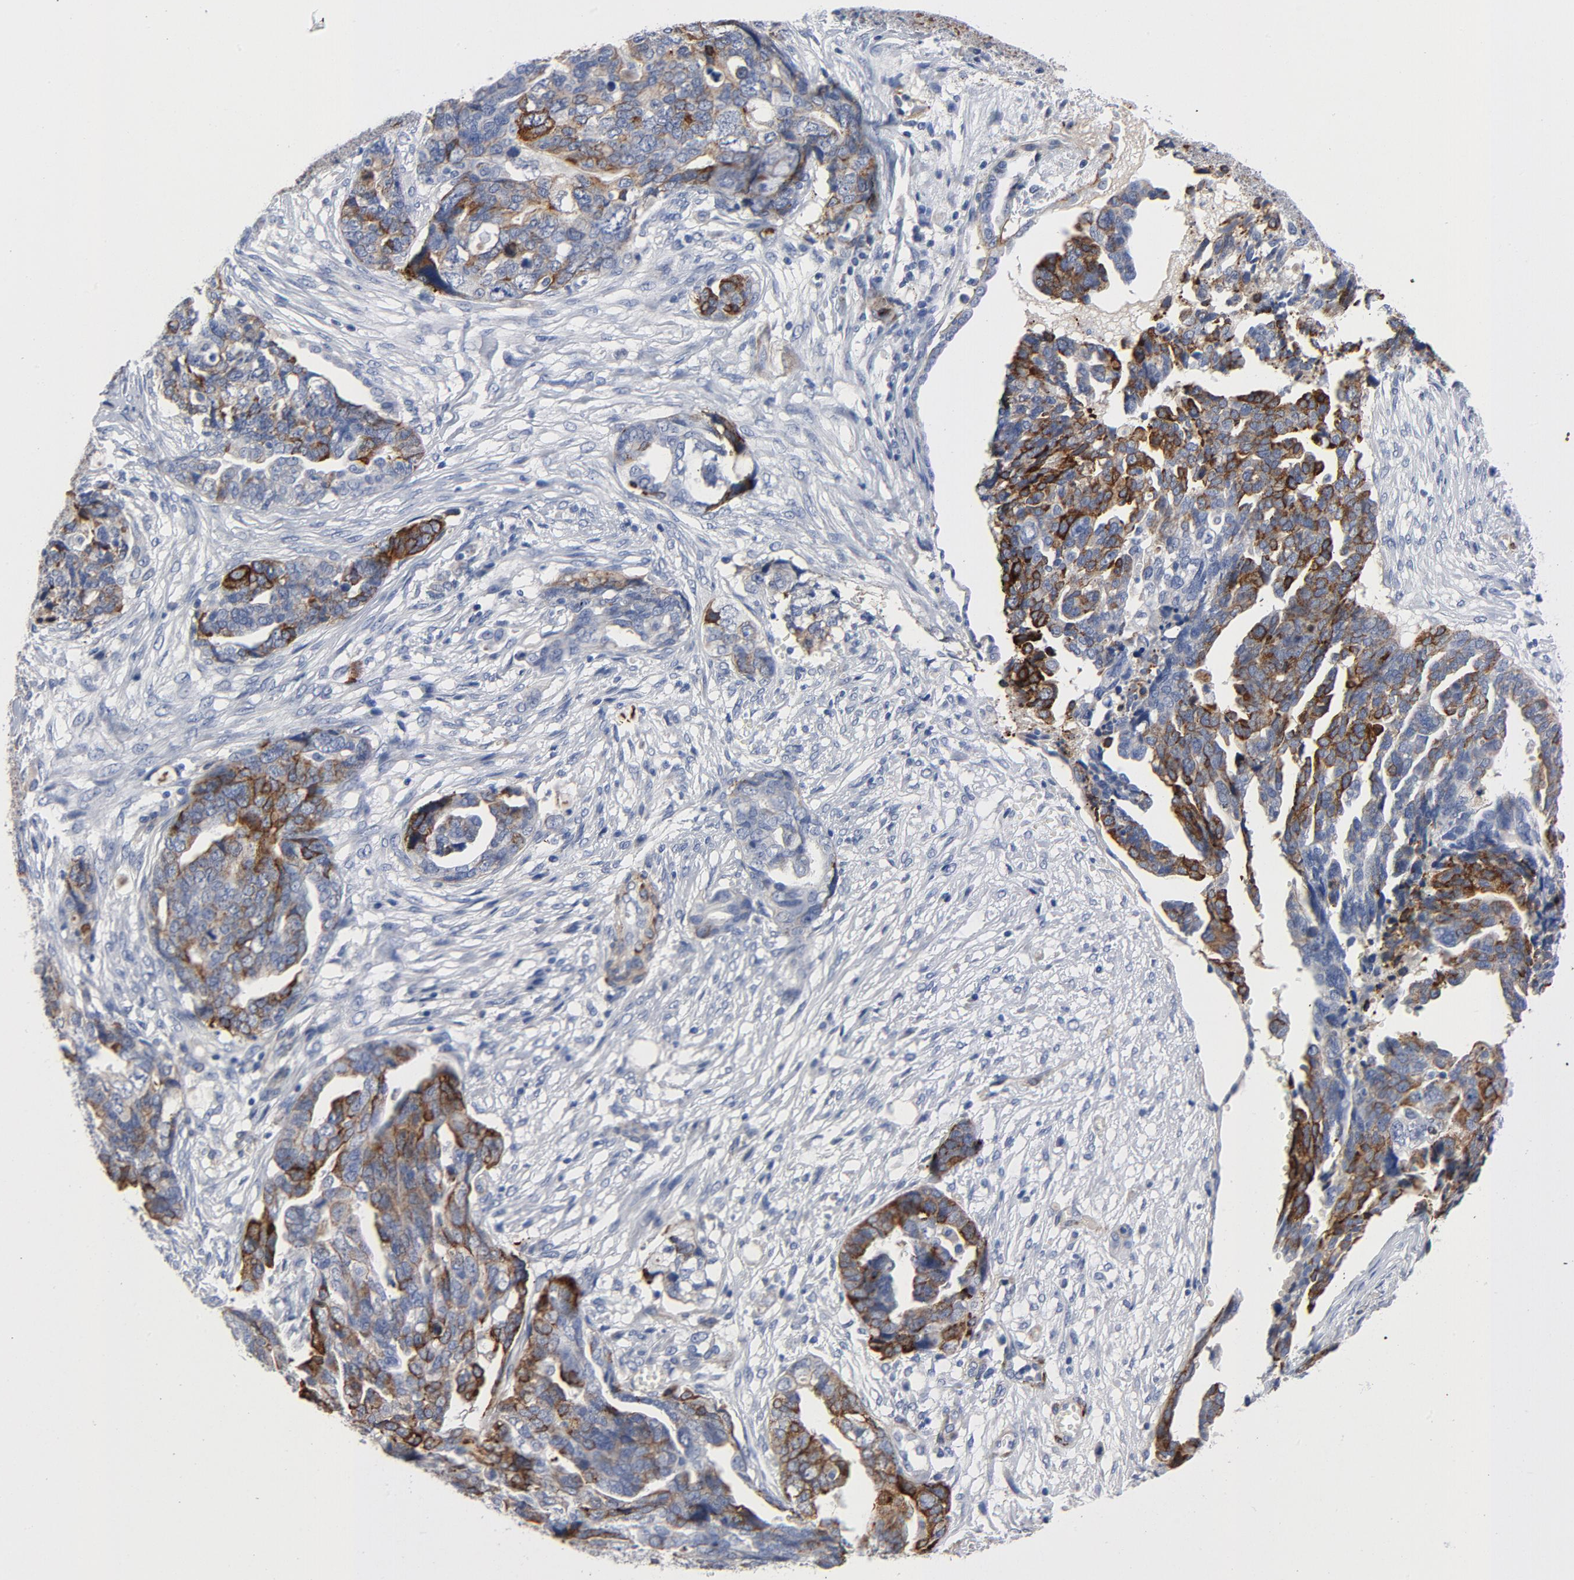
{"staining": {"intensity": "moderate", "quantity": "25%-75%", "location": "cytoplasmic/membranous"}, "tissue": "ovarian cancer", "cell_type": "Tumor cells", "image_type": "cancer", "snomed": [{"axis": "morphology", "description": "Normal tissue, NOS"}, {"axis": "morphology", "description": "Cystadenocarcinoma, serous, NOS"}, {"axis": "topography", "description": "Fallopian tube"}, {"axis": "topography", "description": "Ovary"}], "caption": "Protein staining of serous cystadenocarcinoma (ovarian) tissue displays moderate cytoplasmic/membranous positivity in approximately 25%-75% of tumor cells.", "gene": "LAMC1", "patient": {"sex": "female", "age": 56}}